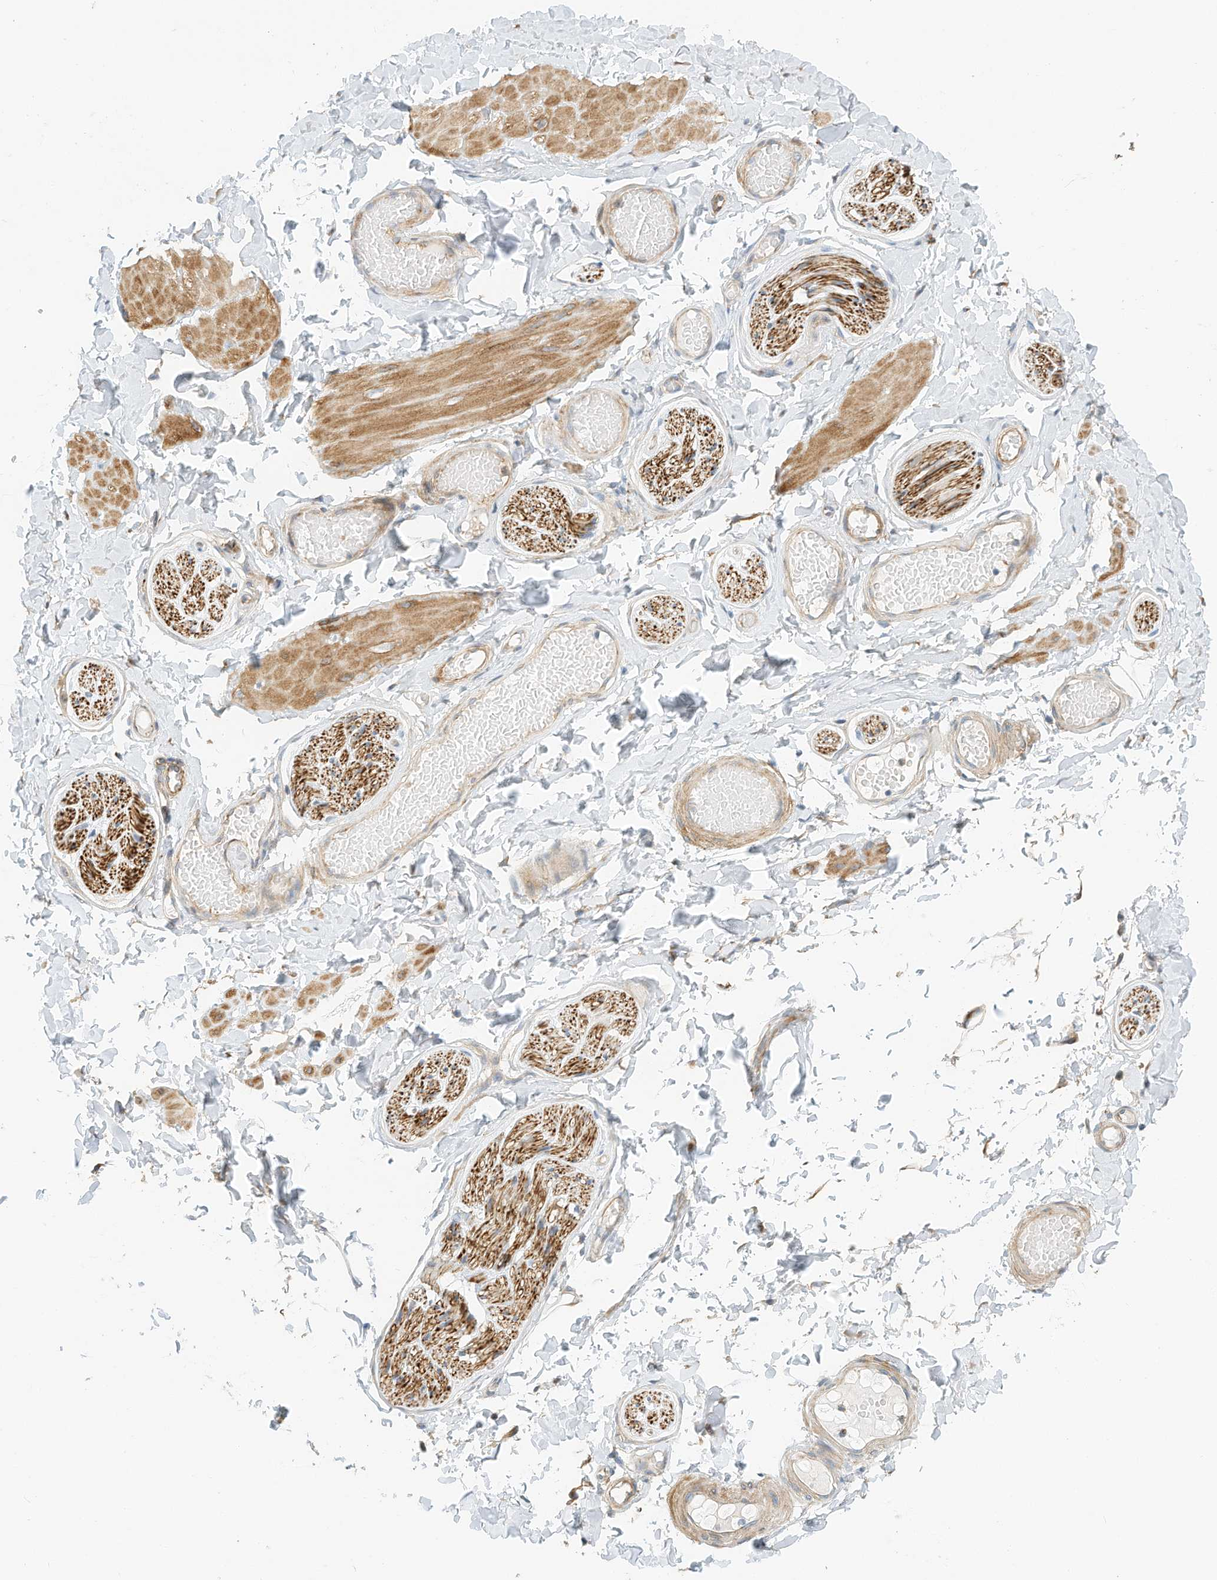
{"staining": {"intensity": "negative", "quantity": "none", "location": "none"}, "tissue": "adipose tissue", "cell_type": "Adipocytes", "image_type": "normal", "snomed": [{"axis": "morphology", "description": "Normal tissue, NOS"}, {"axis": "topography", "description": "Adipose tissue"}, {"axis": "topography", "description": "Vascular tissue"}, {"axis": "topography", "description": "Peripheral nerve tissue"}], "caption": "An immunohistochemistry image of normal adipose tissue is shown. There is no staining in adipocytes of adipose tissue.", "gene": "MICAL1", "patient": {"sex": "male", "age": 25}}